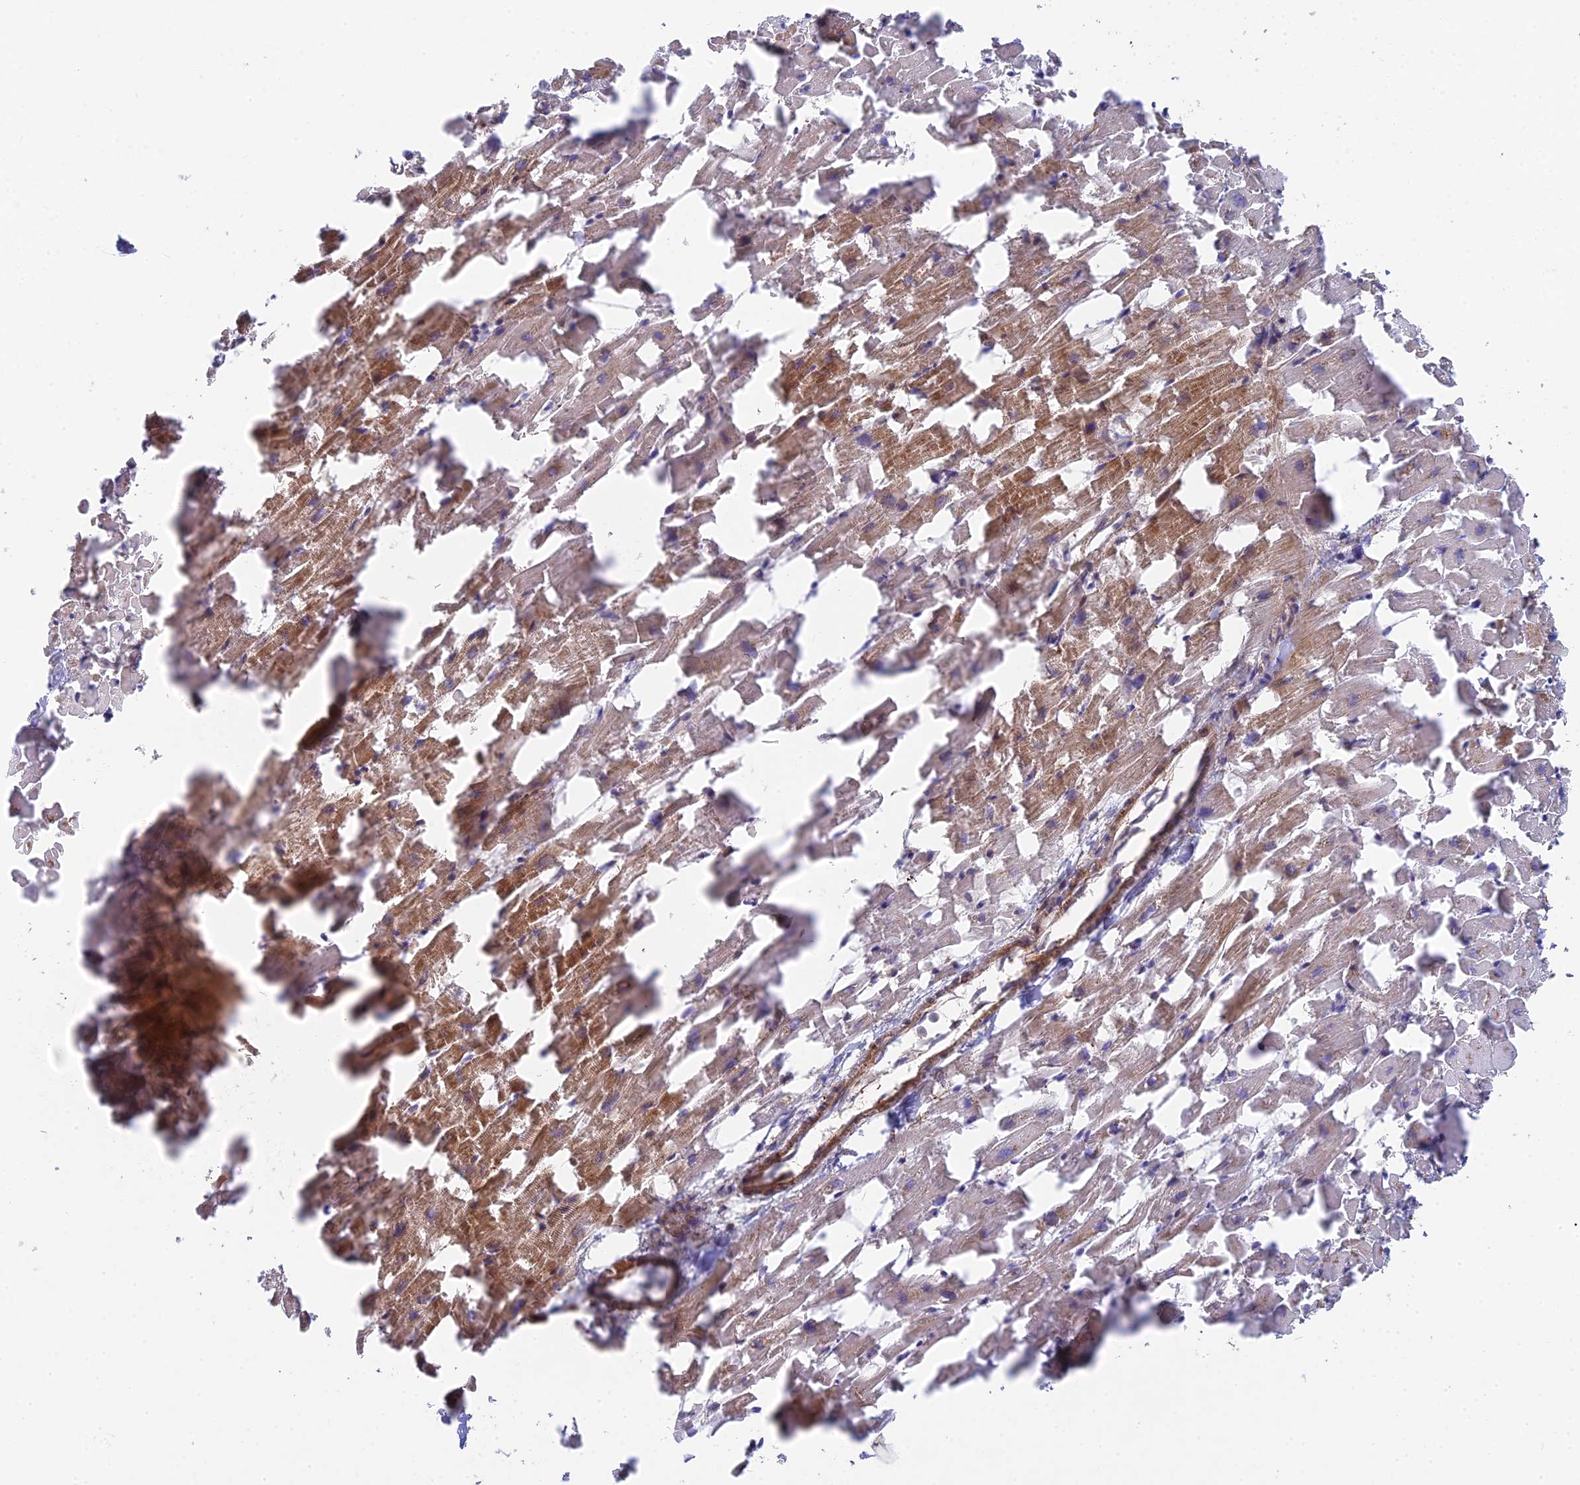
{"staining": {"intensity": "moderate", "quantity": "25%-75%", "location": "cytoplasmic/membranous"}, "tissue": "heart muscle", "cell_type": "Cardiomyocytes", "image_type": "normal", "snomed": [{"axis": "morphology", "description": "Normal tissue, NOS"}, {"axis": "topography", "description": "Heart"}], "caption": "Unremarkable heart muscle demonstrates moderate cytoplasmic/membranous positivity in about 25%-75% of cardiomyocytes (brown staining indicates protein expression, while blue staining denotes nuclei)..", "gene": "INCA1", "patient": {"sex": "female", "age": 64}}